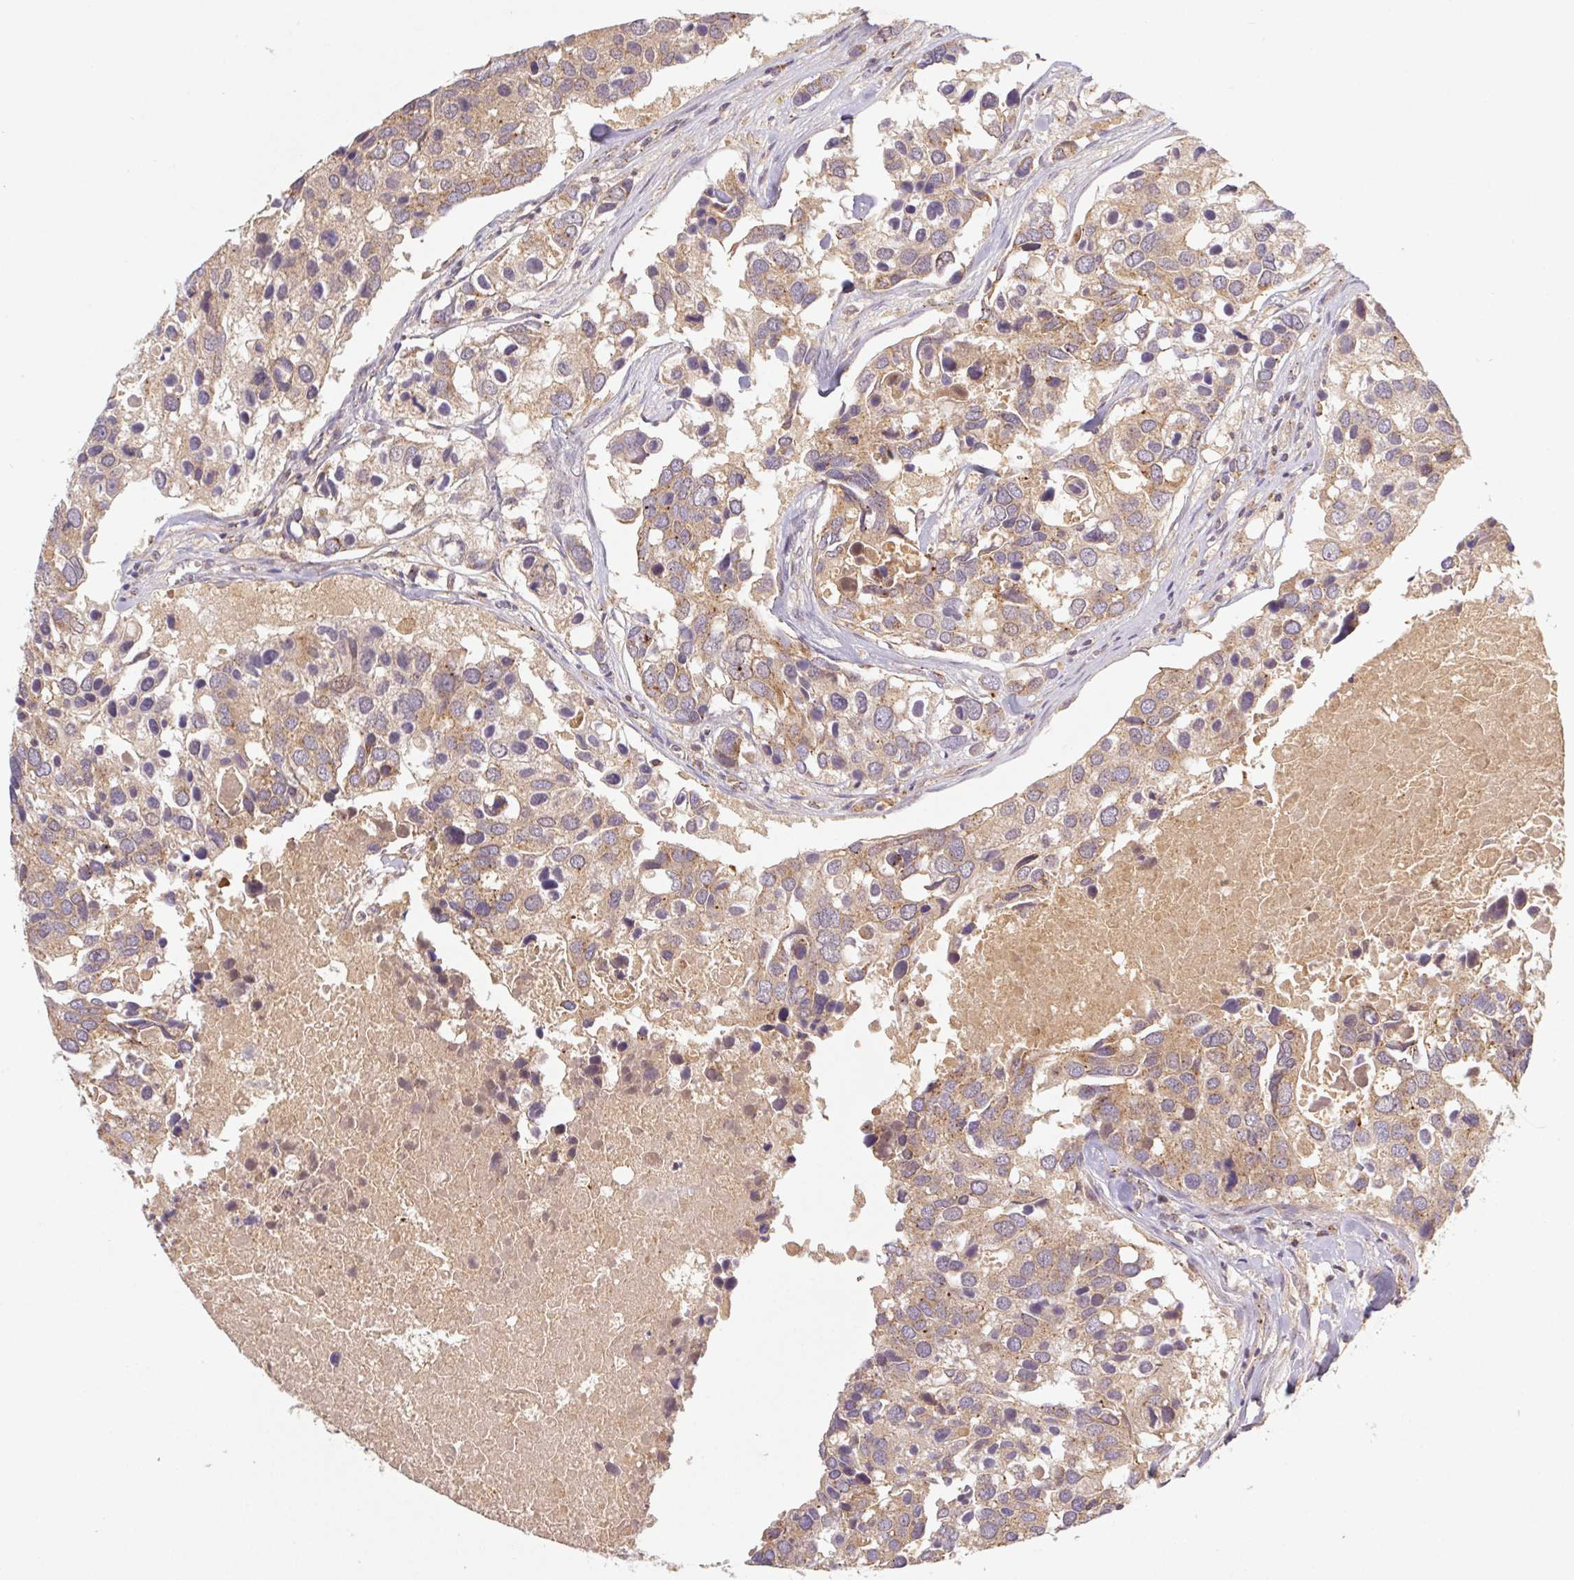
{"staining": {"intensity": "moderate", "quantity": ">75%", "location": "cytoplasmic/membranous"}, "tissue": "breast cancer", "cell_type": "Tumor cells", "image_type": "cancer", "snomed": [{"axis": "morphology", "description": "Duct carcinoma"}, {"axis": "topography", "description": "Breast"}], "caption": "Immunohistochemistry (DAB (3,3'-diaminobenzidine)) staining of breast cancer (intraductal carcinoma) exhibits moderate cytoplasmic/membranous protein staining in approximately >75% of tumor cells.", "gene": "MTHFD1", "patient": {"sex": "female", "age": 83}}